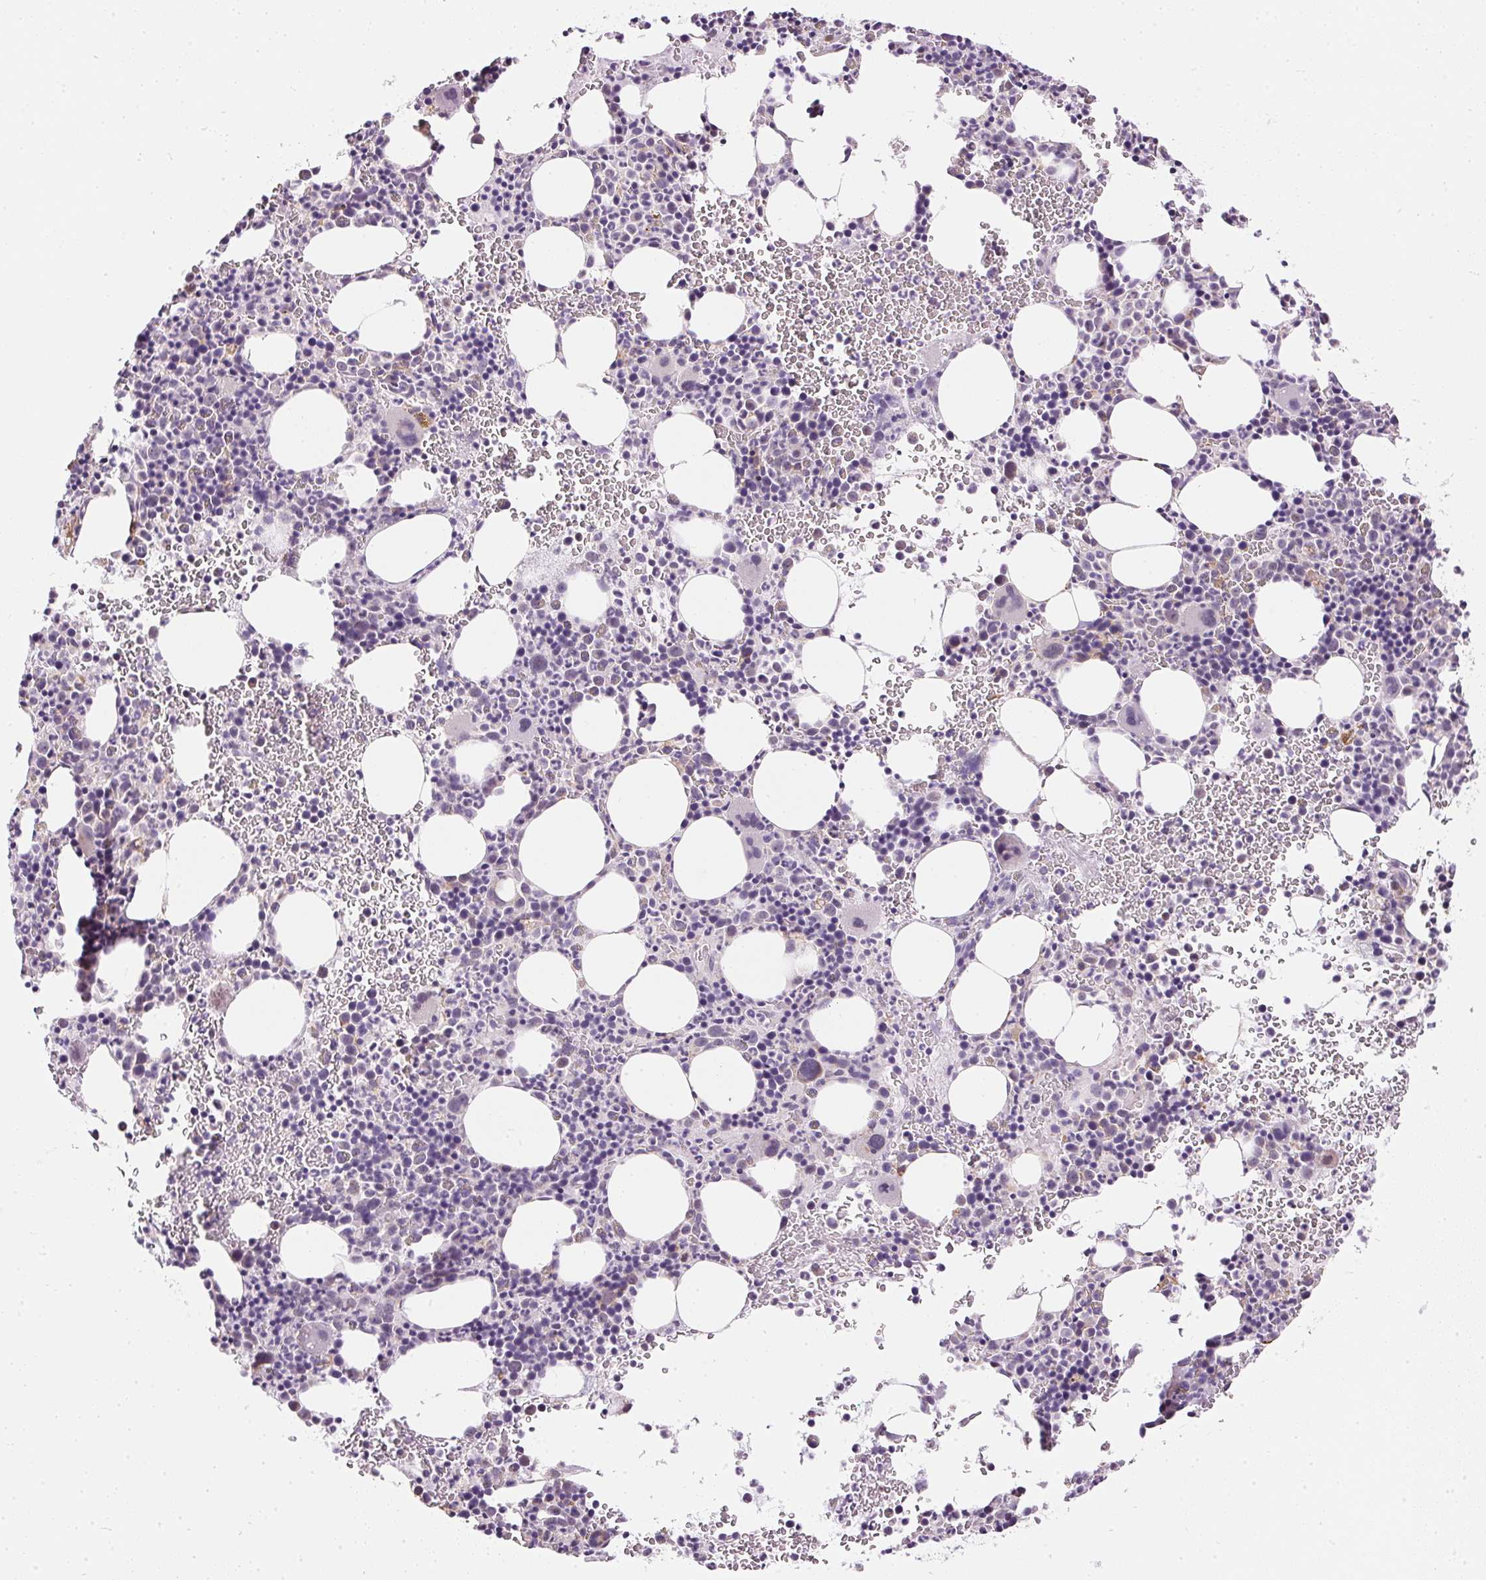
{"staining": {"intensity": "moderate", "quantity": "<25%", "location": "cytoplasmic/membranous"}, "tissue": "bone marrow", "cell_type": "Hematopoietic cells", "image_type": "normal", "snomed": [{"axis": "morphology", "description": "Normal tissue, NOS"}, {"axis": "topography", "description": "Bone marrow"}], "caption": "Brown immunohistochemical staining in benign bone marrow displays moderate cytoplasmic/membranous staining in approximately <25% of hematopoietic cells.", "gene": "MAPK11", "patient": {"sex": "male", "age": 63}}